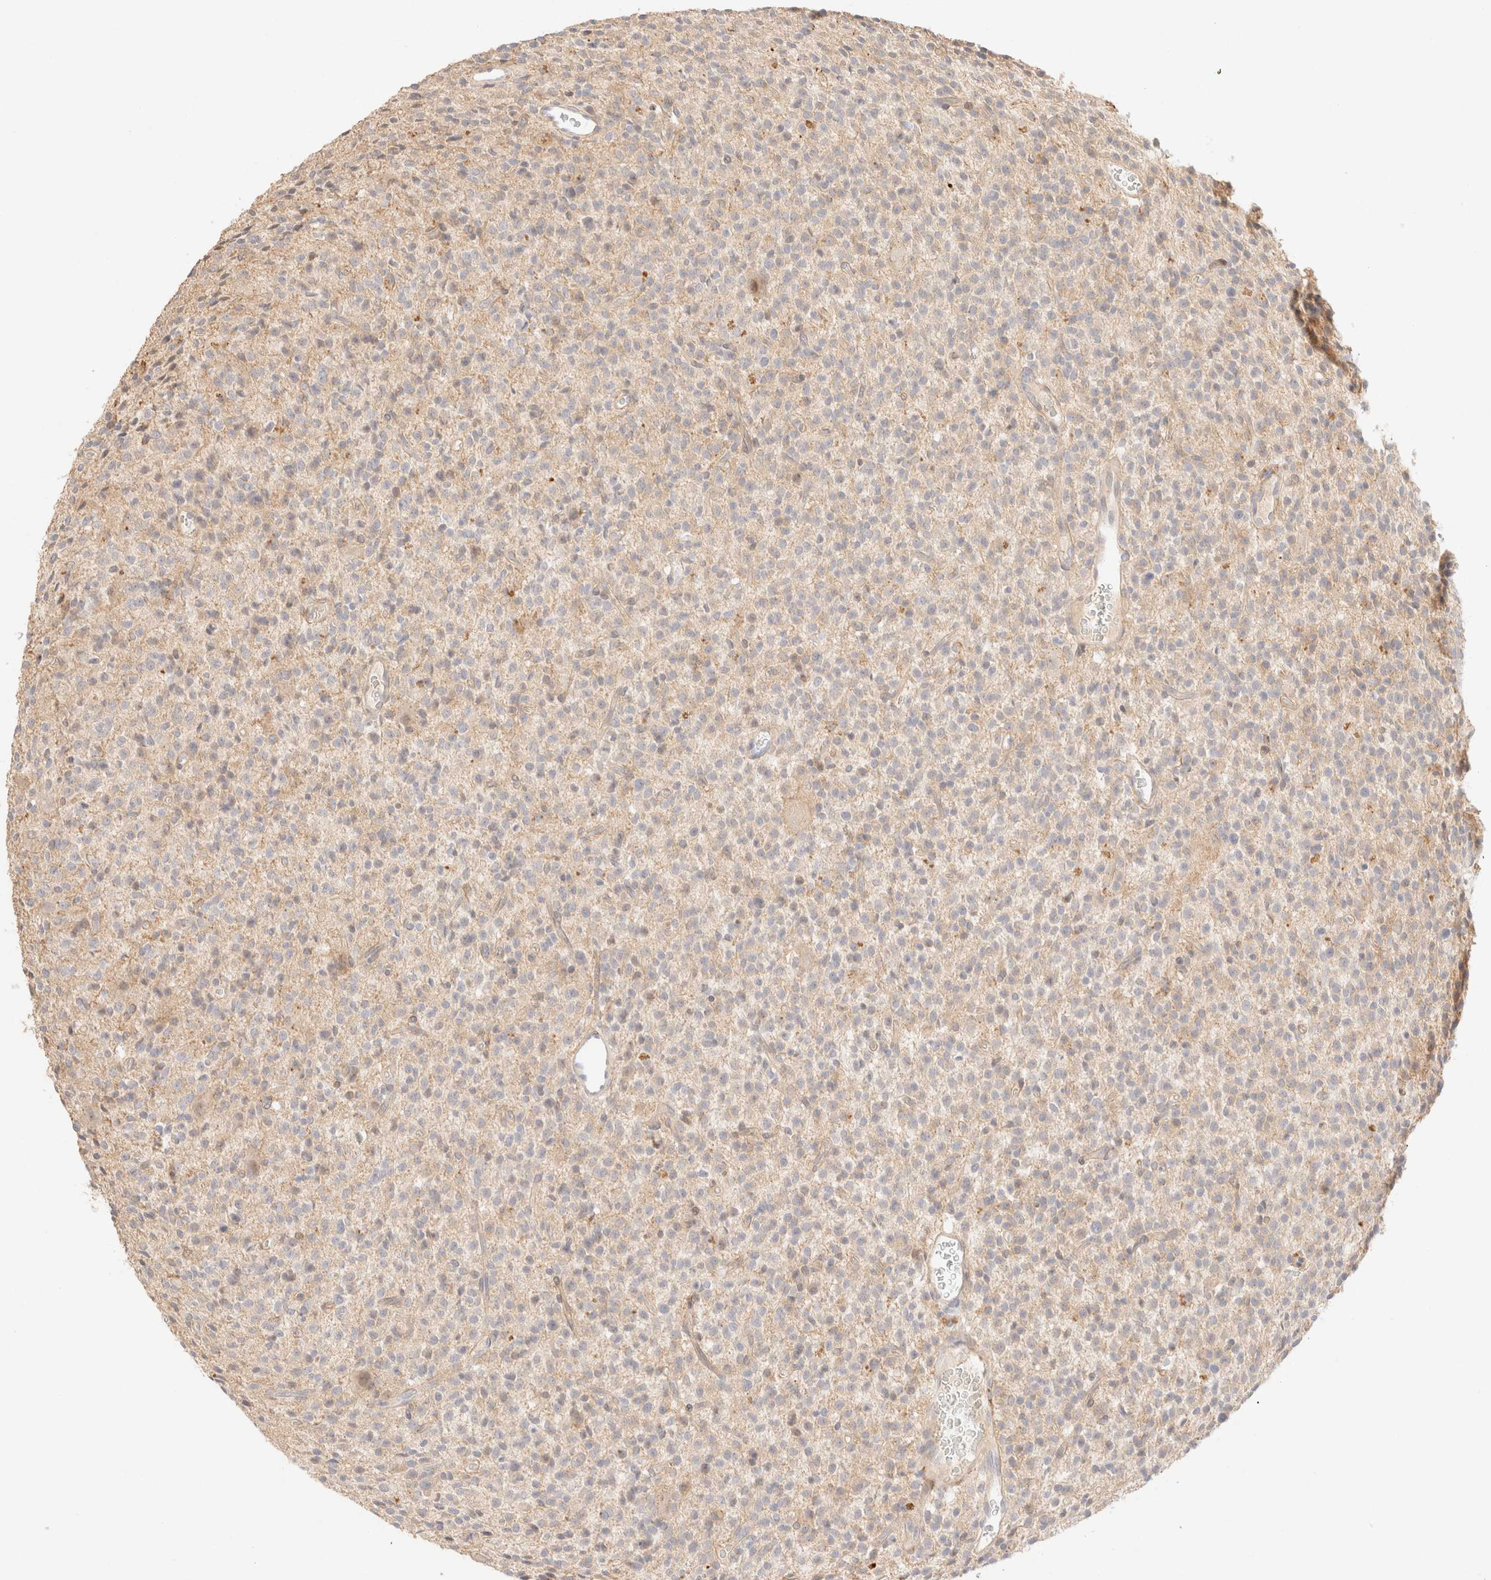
{"staining": {"intensity": "weak", "quantity": "<25%", "location": "cytoplasmic/membranous"}, "tissue": "glioma", "cell_type": "Tumor cells", "image_type": "cancer", "snomed": [{"axis": "morphology", "description": "Glioma, malignant, High grade"}, {"axis": "topography", "description": "Brain"}], "caption": "Immunohistochemistry (IHC) histopathology image of human high-grade glioma (malignant) stained for a protein (brown), which reveals no staining in tumor cells.", "gene": "SNTB1", "patient": {"sex": "male", "age": 34}}